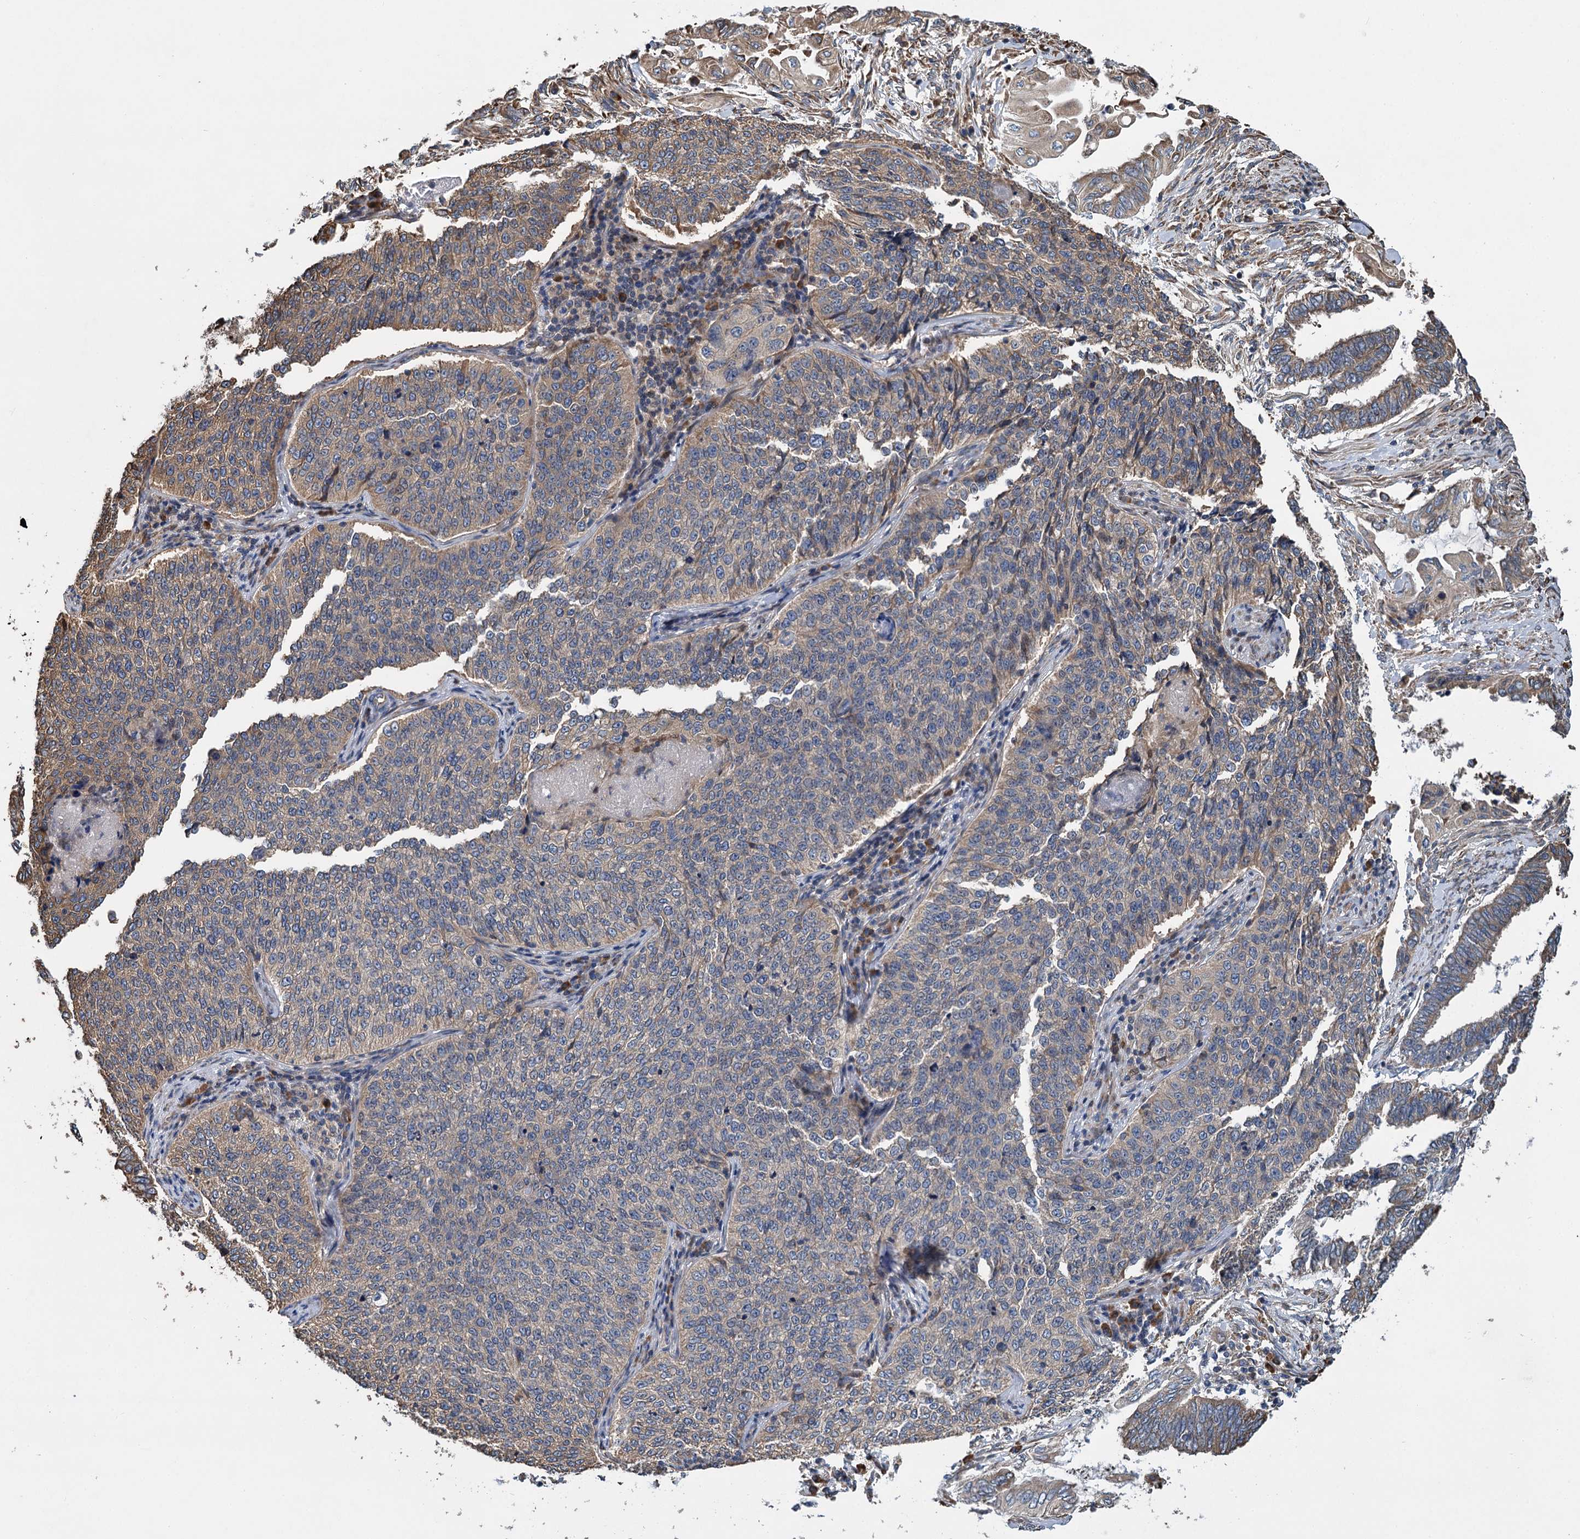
{"staining": {"intensity": "moderate", "quantity": "25%-75%", "location": "cytoplasmic/membranous"}, "tissue": "cervical cancer", "cell_type": "Tumor cells", "image_type": "cancer", "snomed": [{"axis": "morphology", "description": "Squamous cell carcinoma, NOS"}, {"axis": "topography", "description": "Cervix"}], "caption": "This is a micrograph of IHC staining of cervical cancer, which shows moderate staining in the cytoplasmic/membranous of tumor cells.", "gene": "LINS1", "patient": {"sex": "female", "age": 35}}